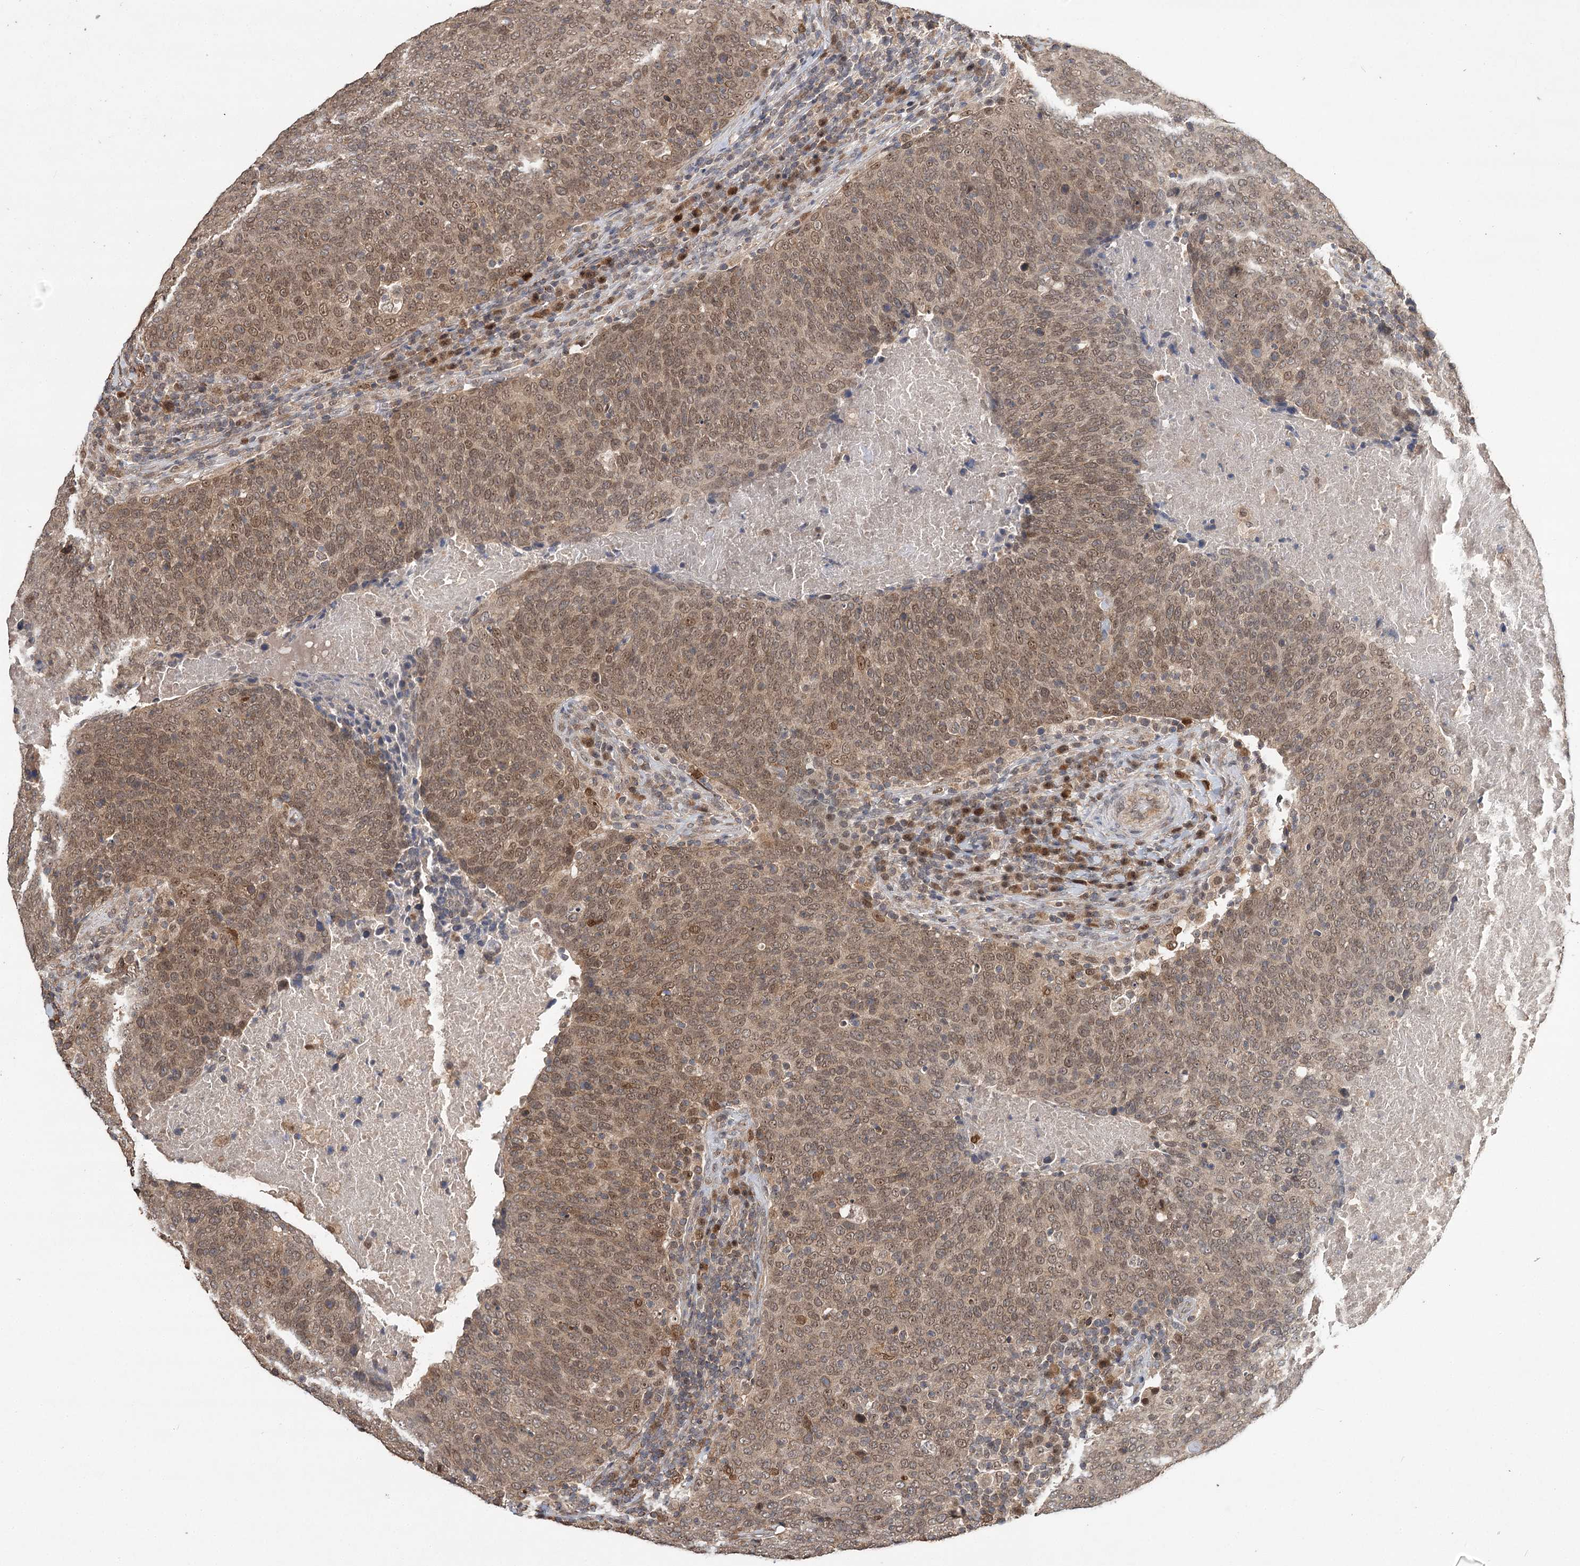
{"staining": {"intensity": "moderate", "quantity": ">75%", "location": "cytoplasmic/membranous,nuclear"}, "tissue": "head and neck cancer", "cell_type": "Tumor cells", "image_type": "cancer", "snomed": [{"axis": "morphology", "description": "Squamous cell carcinoma, NOS"}, {"axis": "morphology", "description": "Squamous cell carcinoma, metastatic, NOS"}, {"axis": "topography", "description": "Lymph node"}, {"axis": "topography", "description": "Head-Neck"}], "caption": "Head and neck cancer was stained to show a protein in brown. There is medium levels of moderate cytoplasmic/membranous and nuclear staining in about >75% of tumor cells. (IHC, brightfield microscopy, high magnification).", "gene": "NOPCHAP1", "patient": {"sex": "male", "age": 62}}